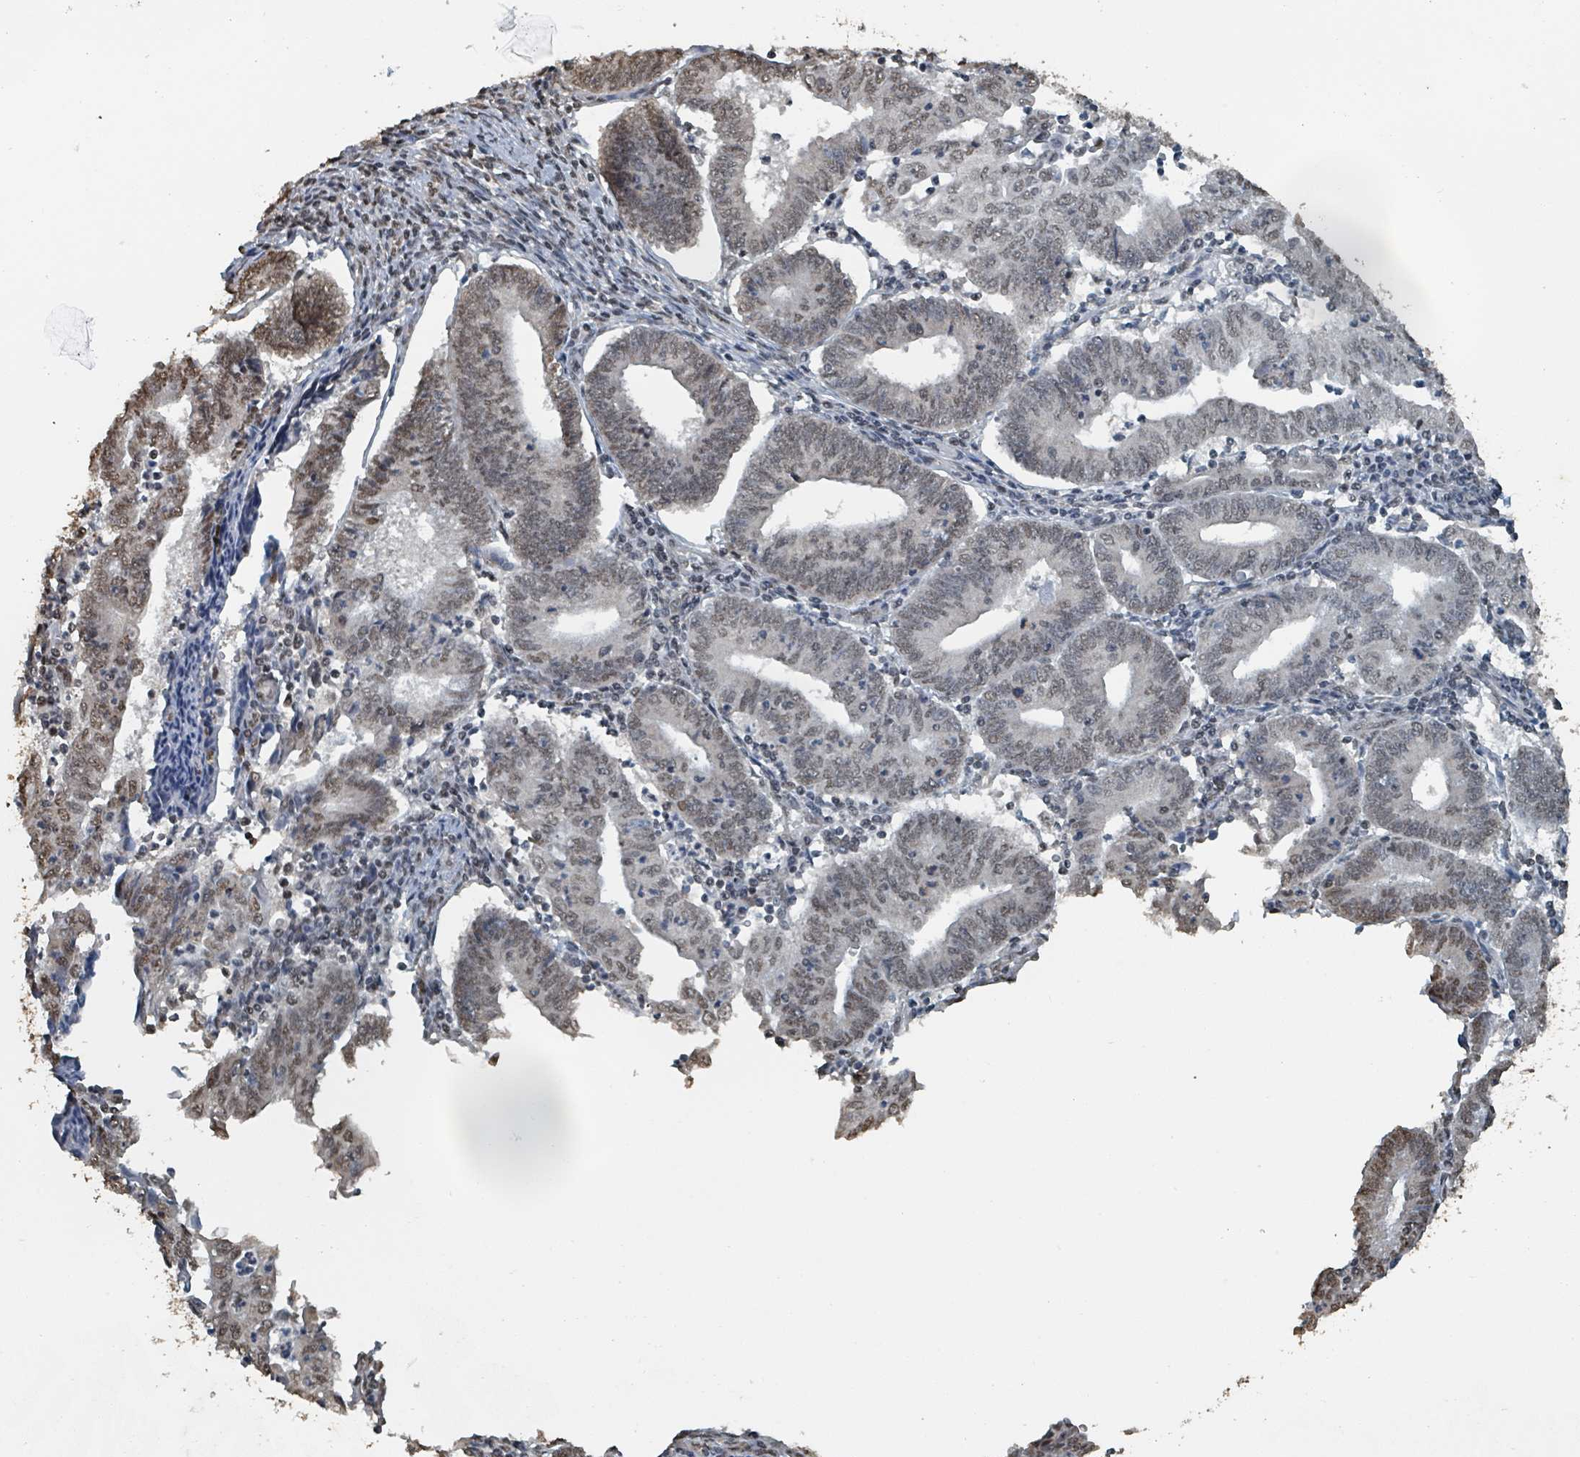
{"staining": {"intensity": "weak", "quantity": ">75%", "location": "nuclear"}, "tissue": "endometrial cancer", "cell_type": "Tumor cells", "image_type": "cancer", "snomed": [{"axis": "morphology", "description": "Adenocarcinoma, NOS"}, {"axis": "topography", "description": "Endometrium"}], "caption": "IHC micrograph of endometrial adenocarcinoma stained for a protein (brown), which displays low levels of weak nuclear positivity in approximately >75% of tumor cells.", "gene": "PHIP", "patient": {"sex": "female", "age": 60}}